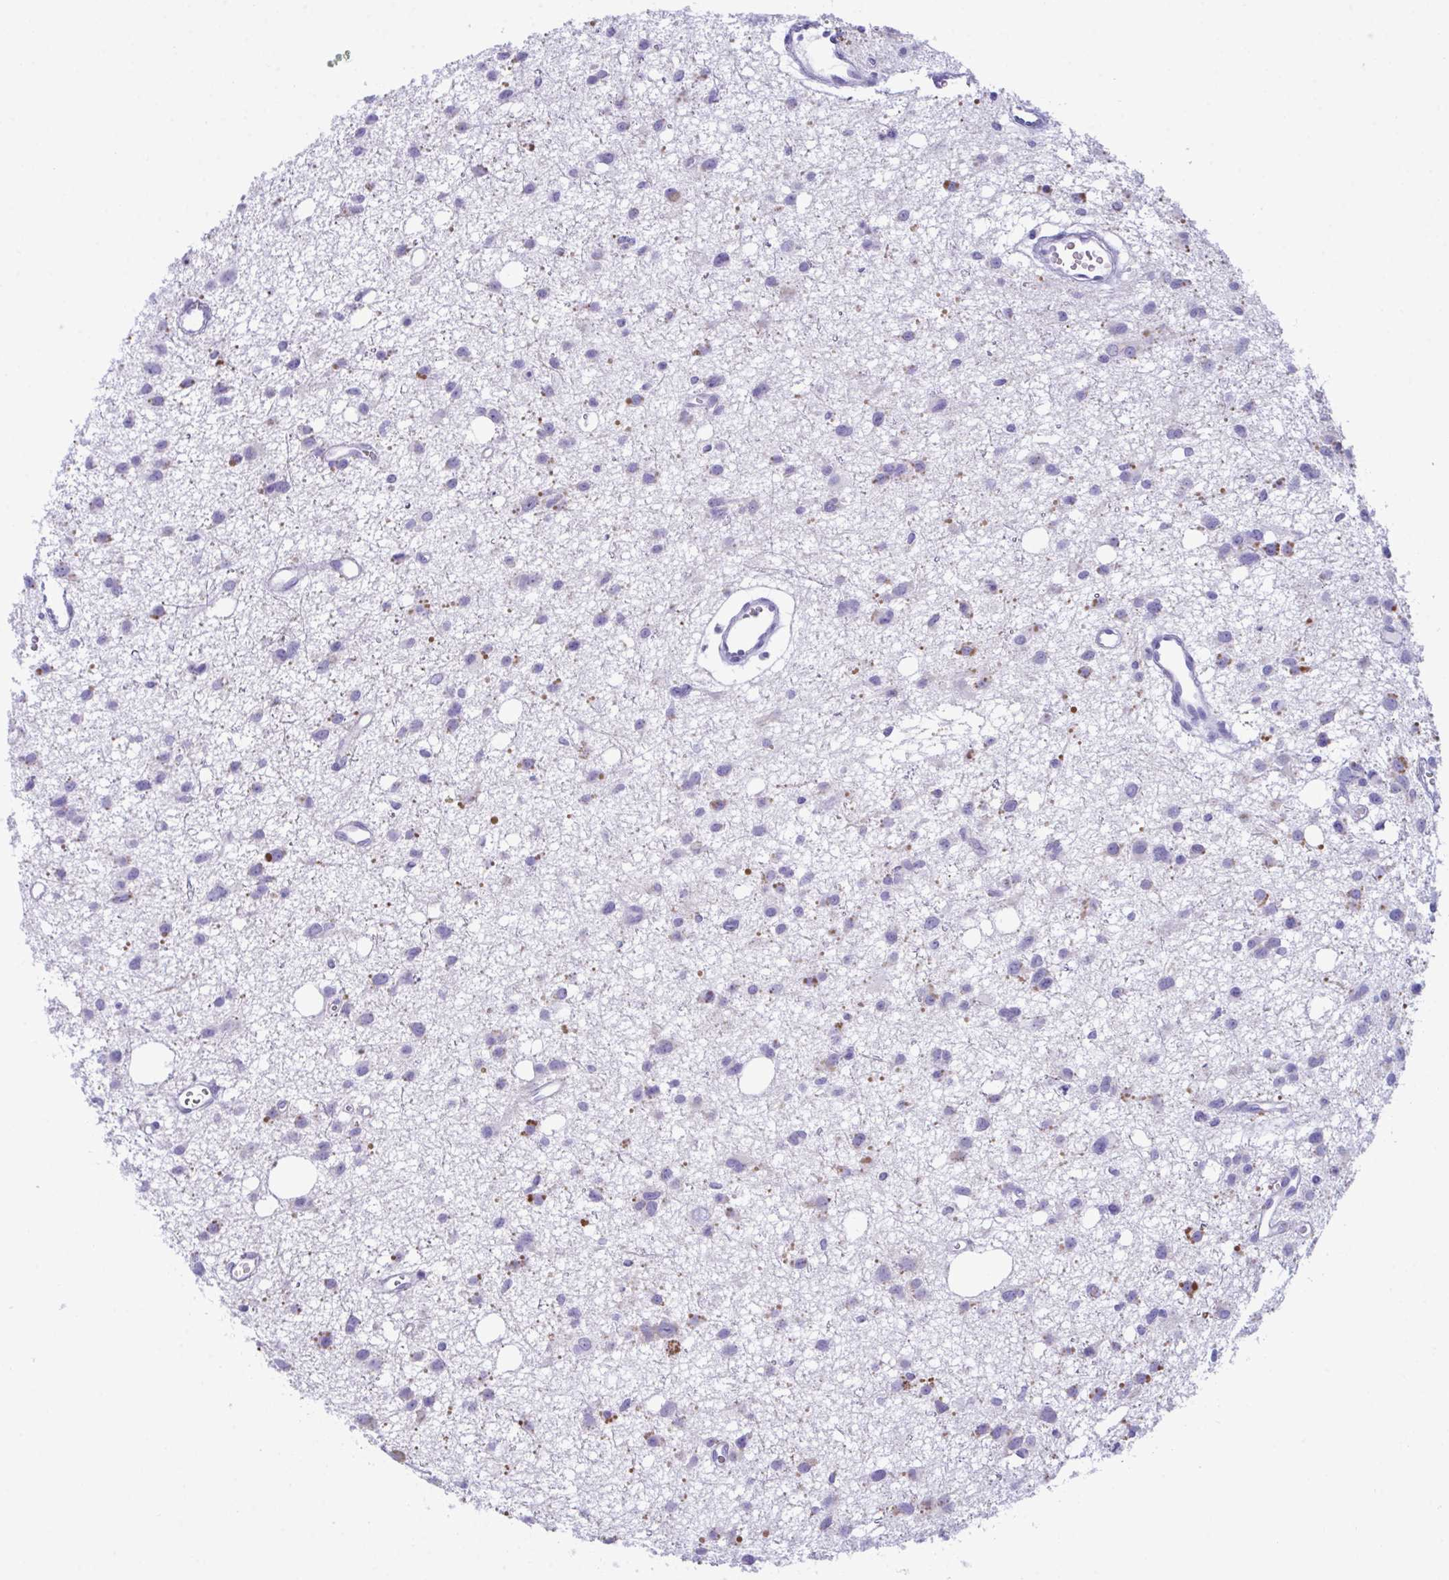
{"staining": {"intensity": "moderate", "quantity": "<25%", "location": "cytoplasmic/membranous"}, "tissue": "glioma", "cell_type": "Tumor cells", "image_type": "cancer", "snomed": [{"axis": "morphology", "description": "Glioma, malignant, High grade"}, {"axis": "topography", "description": "Brain"}], "caption": "Human glioma stained for a protein (brown) demonstrates moderate cytoplasmic/membranous positive staining in approximately <25% of tumor cells.", "gene": "BBS1", "patient": {"sex": "male", "age": 23}}